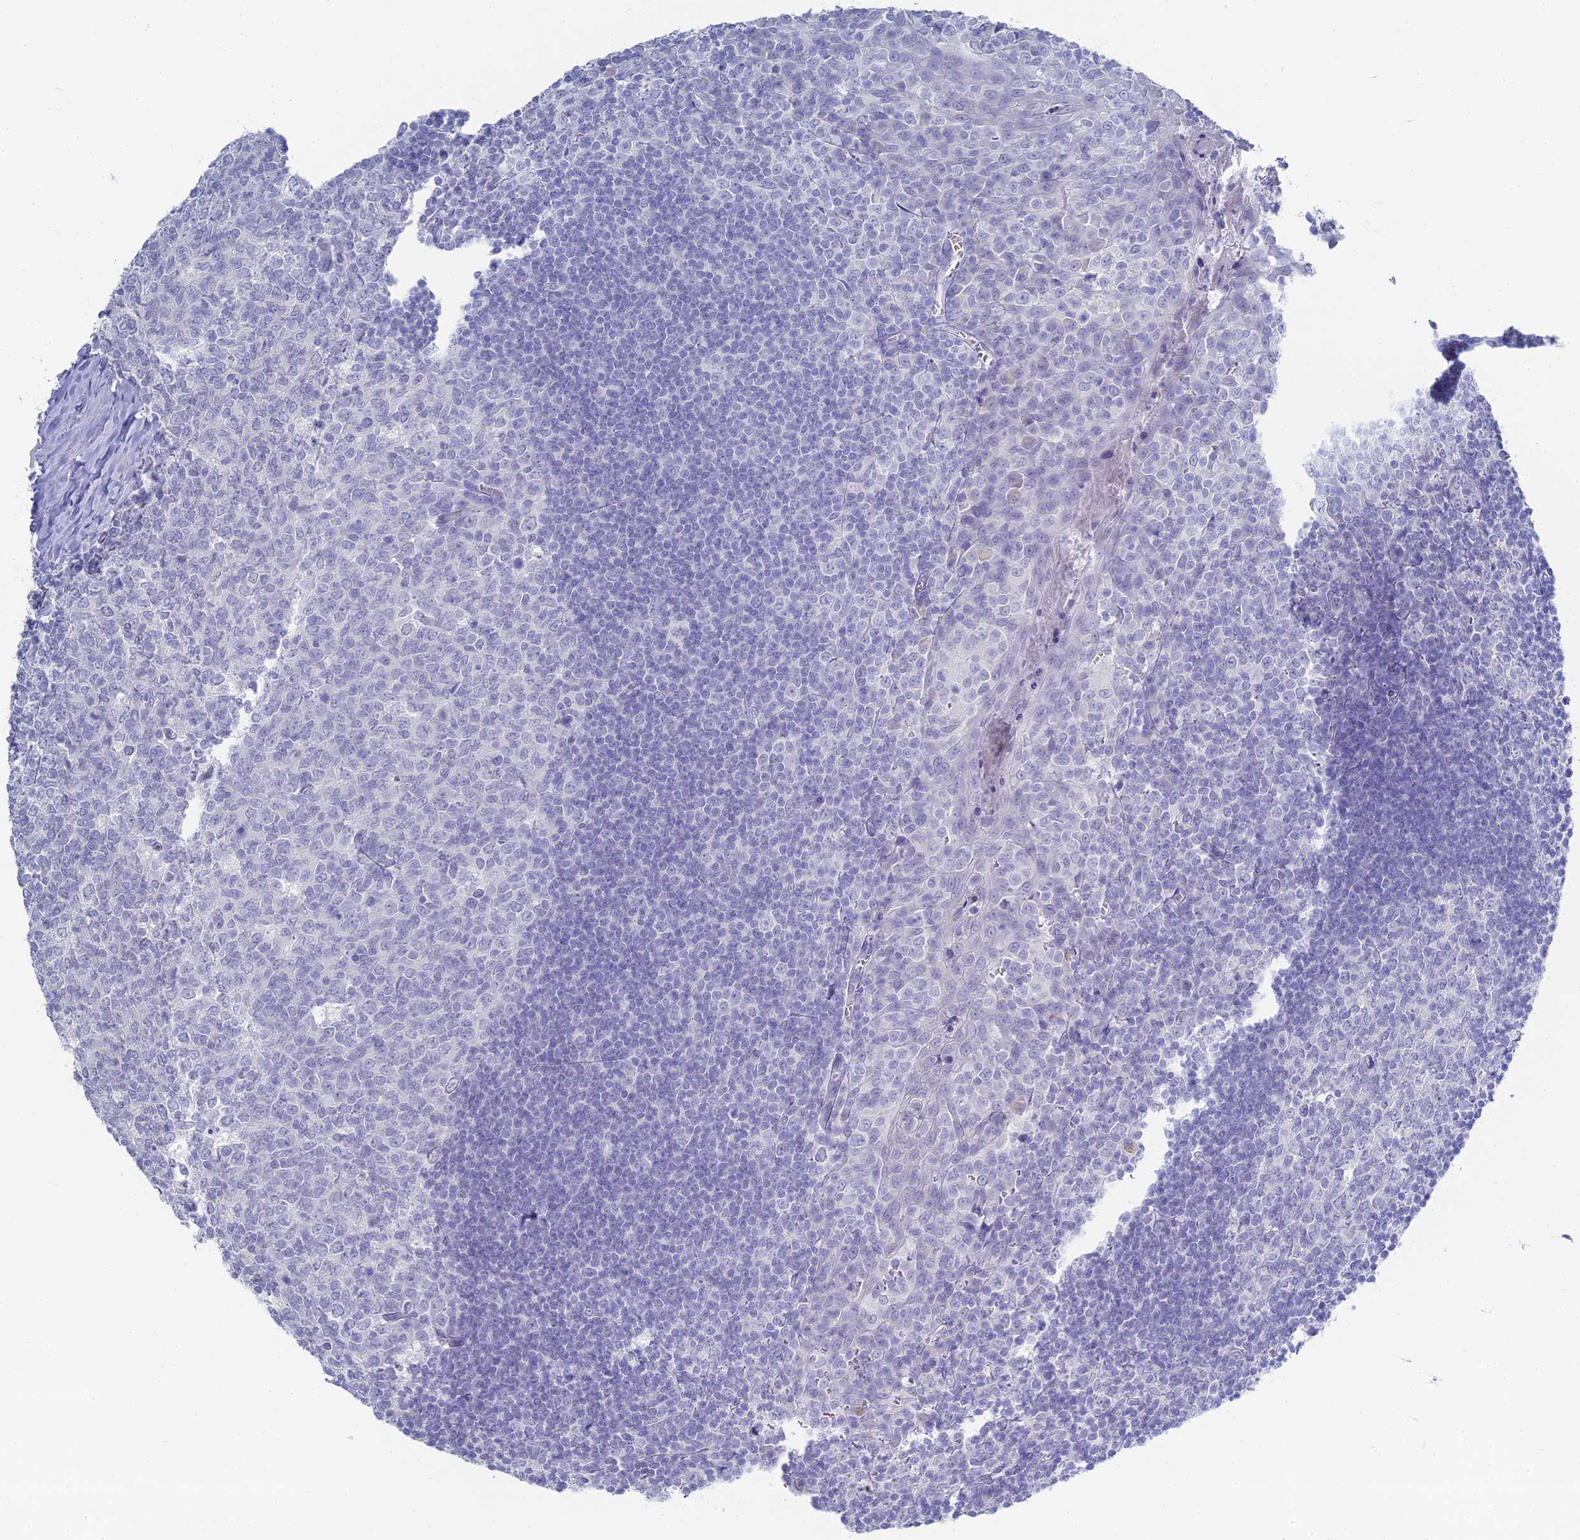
{"staining": {"intensity": "negative", "quantity": "none", "location": "none"}, "tissue": "tonsil", "cell_type": "Germinal center cells", "image_type": "normal", "snomed": [{"axis": "morphology", "description": "Normal tissue, NOS"}, {"axis": "topography", "description": "Tonsil"}], "caption": "Immunohistochemistry (IHC) of unremarkable human tonsil shows no staining in germinal center cells. Nuclei are stained in blue.", "gene": "ALPP", "patient": {"sex": "male", "age": 27}}